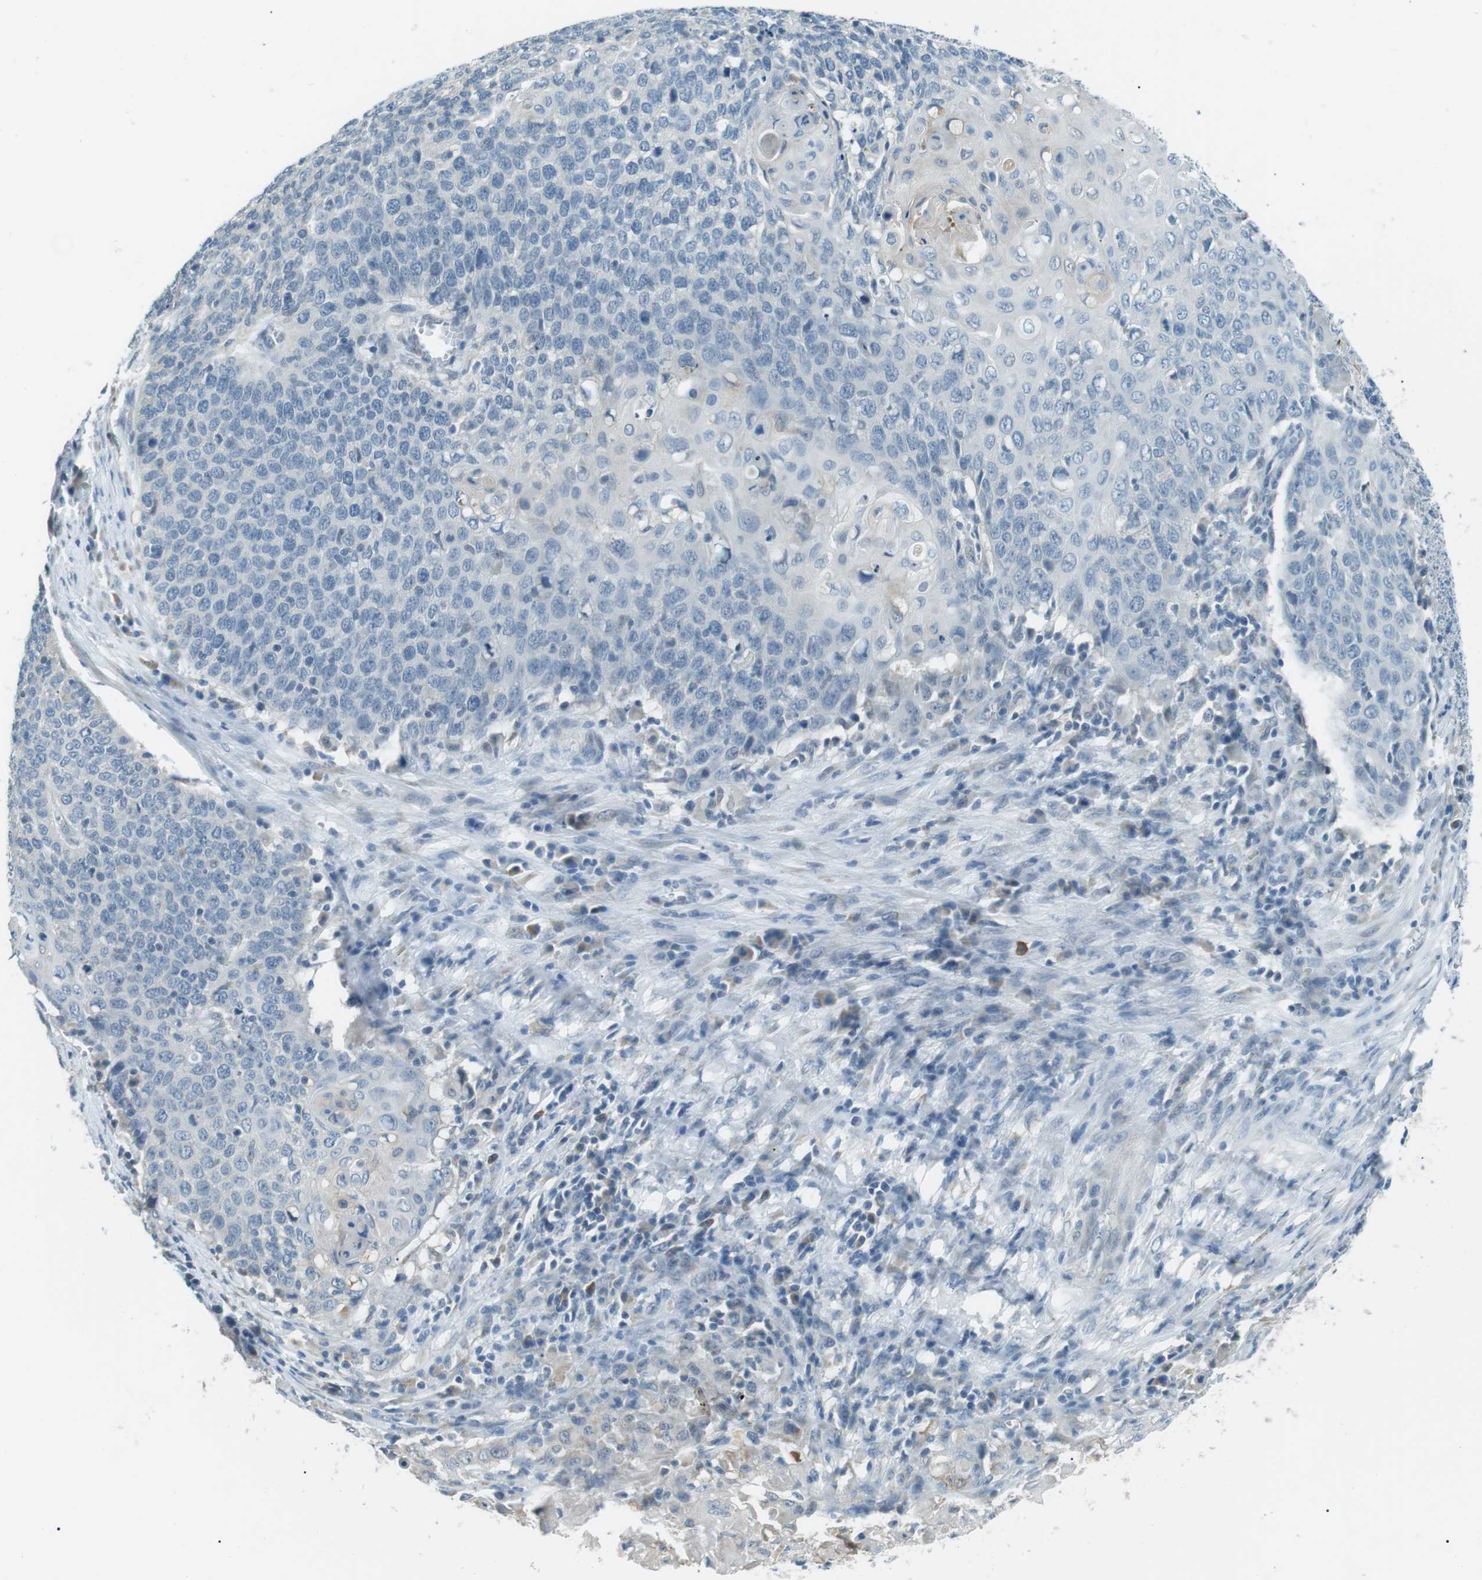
{"staining": {"intensity": "negative", "quantity": "none", "location": "none"}, "tissue": "cervical cancer", "cell_type": "Tumor cells", "image_type": "cancer", "snomed": [{"axis": "morphology", "description": "Squamous cell carcinoma, NOS"}, {"axis": "topography", "description": "Cervix"}], "caption": "Immunohistochemistry photomicrograph of neoplastic tissue: cervical cancer (squamous cell carcinoma) stained with DAB exhibits no significant protein staining in tumor cells.", "gene": "SERPINB2", "patient": {"sex": "female", "age": 39}}